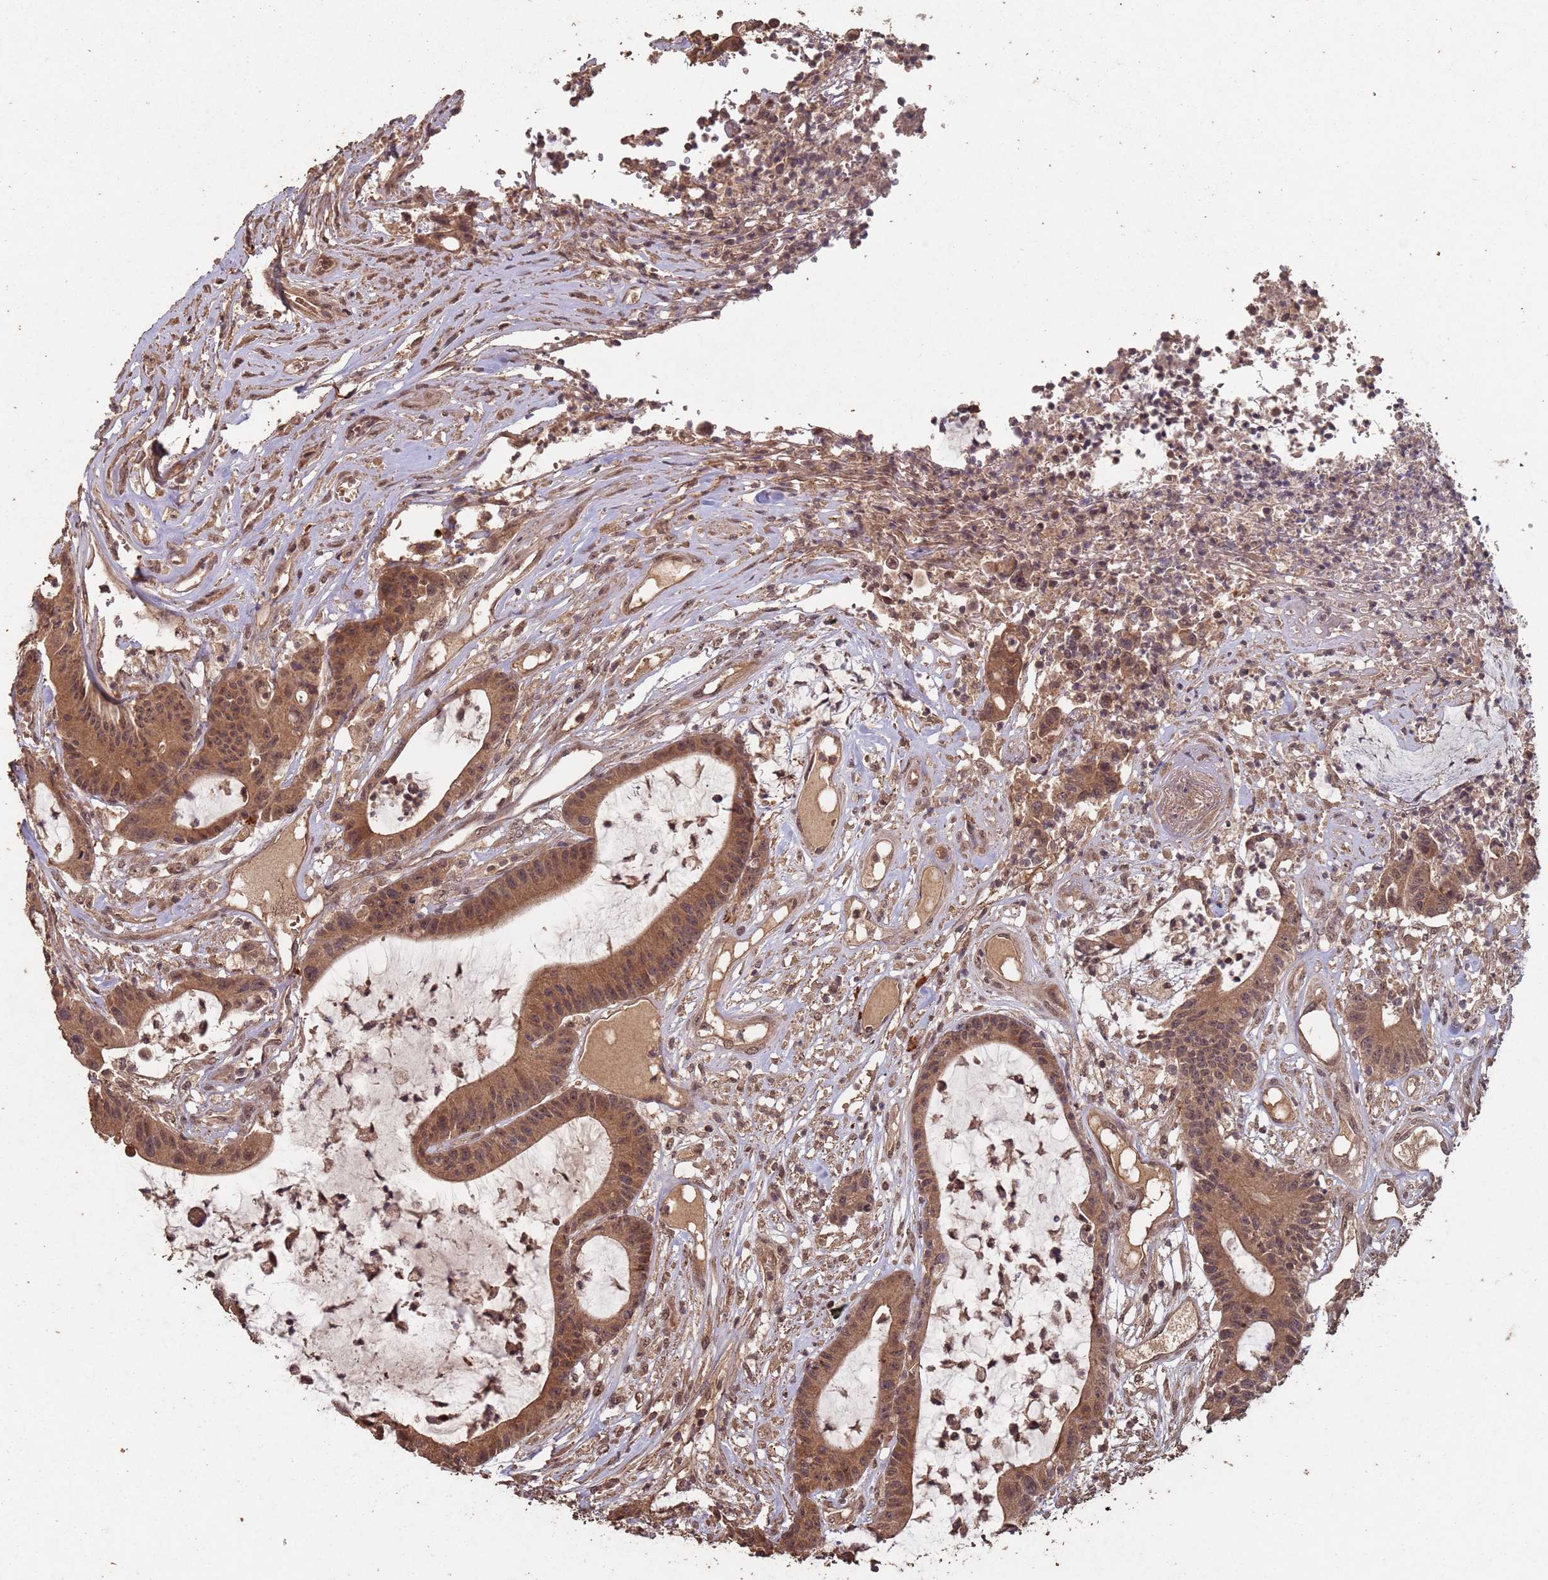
{"staining": {"intensity": "moderate", "quantity": ">75%", "location": "cytoplasmic/membranous,nuclear"}, "tissue": "colorectal cancer", "cell_type": "Tumor cells", "image_type": "cancer", "snomed": [{"axis": "morphology", "description": "Adenocarcinoma, NOS"}, {"axis": "topography", "description": "Colon"}], "caption": "This is a histology image of immunohistochemistry staining of colorectal adenocarcinoma, which shows moderate positivity in the cytoplasmic/membranous and nuclear of tumor cells.", "gene": "FRAT1", "patient": {"sex": "female", "age": 84}}